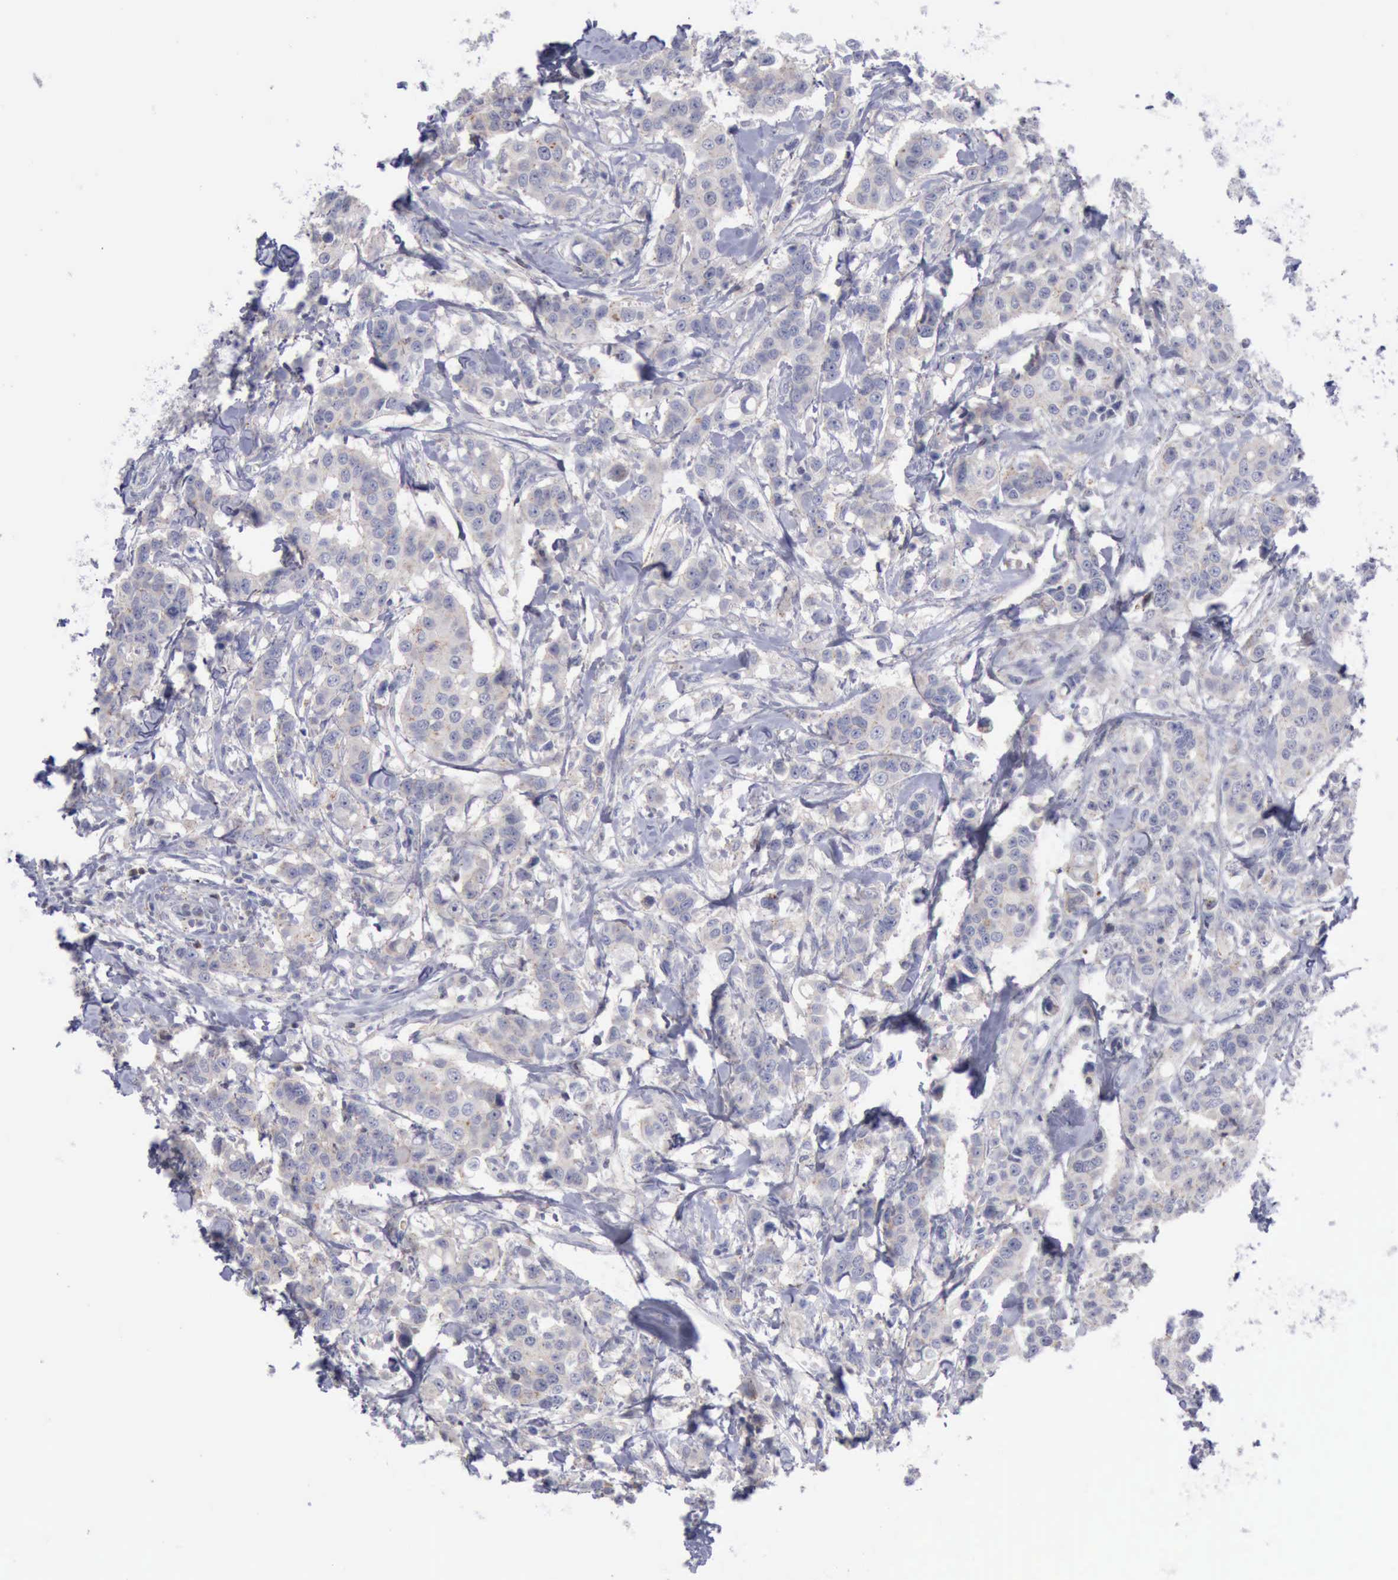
{"staining": {"intensity": "negative", "quantity": "none", "location": "none"}, "tissue": "breast cancer", "cell_type": "Tumor cells", "image_type": "cancer", "snomed": [{"axis": "morphology", "description": "Duct carcinoma"}, {"axis": "topography", "description": "Breast"}], "caption": "High power microscopy micrograph of an IHC photomicrograph of breast cancer (invasive ductal carcinoma), revealing no significant staining in tumor cells.", "gene": "SATB2", "patient": {"sex": "female", "age": 27}}